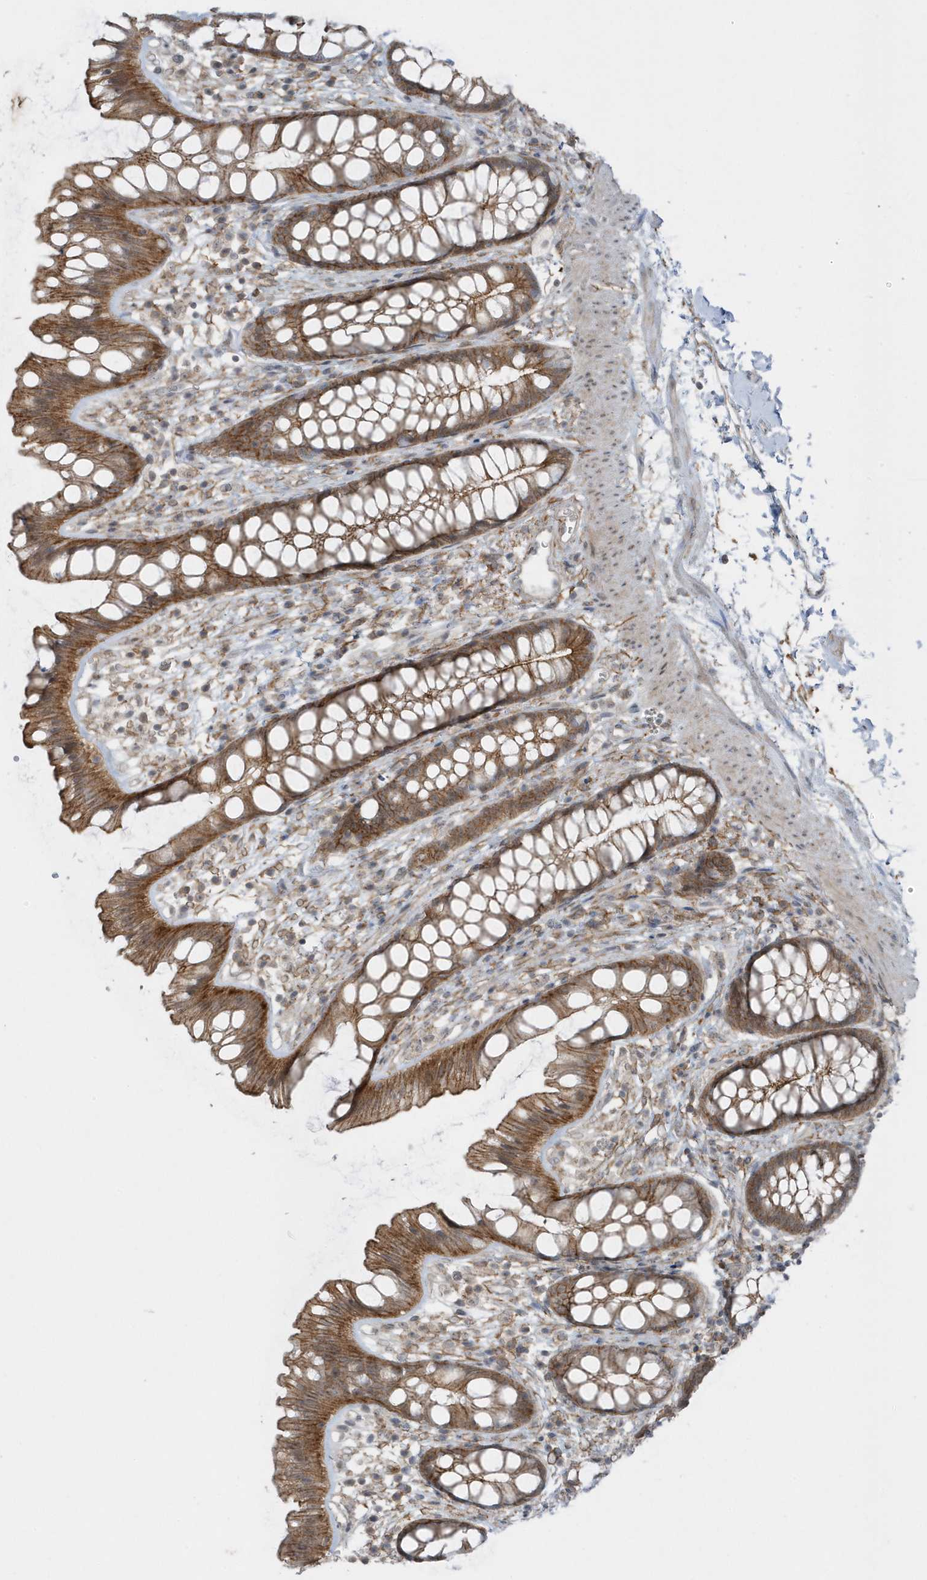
{"staining": {"intensity": "moderate", "quantity": ">75%", "location": "cytoplasmic/membranous"}, "tissue": "rectum", "cell_type": "Glandular cells", "image_type": "normal", "snomed": [{"axis": "morphology", "description": "Normal tissue, NOS"}, {"axis": "topography", "description": "Rectum"}], "caption": "Rectum stained for a protein (brown) reveals moderate cytoplasmic/membranous positive positivity in about >75% of glandular cells.", "gene": "PARD3B", "patient": {"sex": "female", "age": 65}}